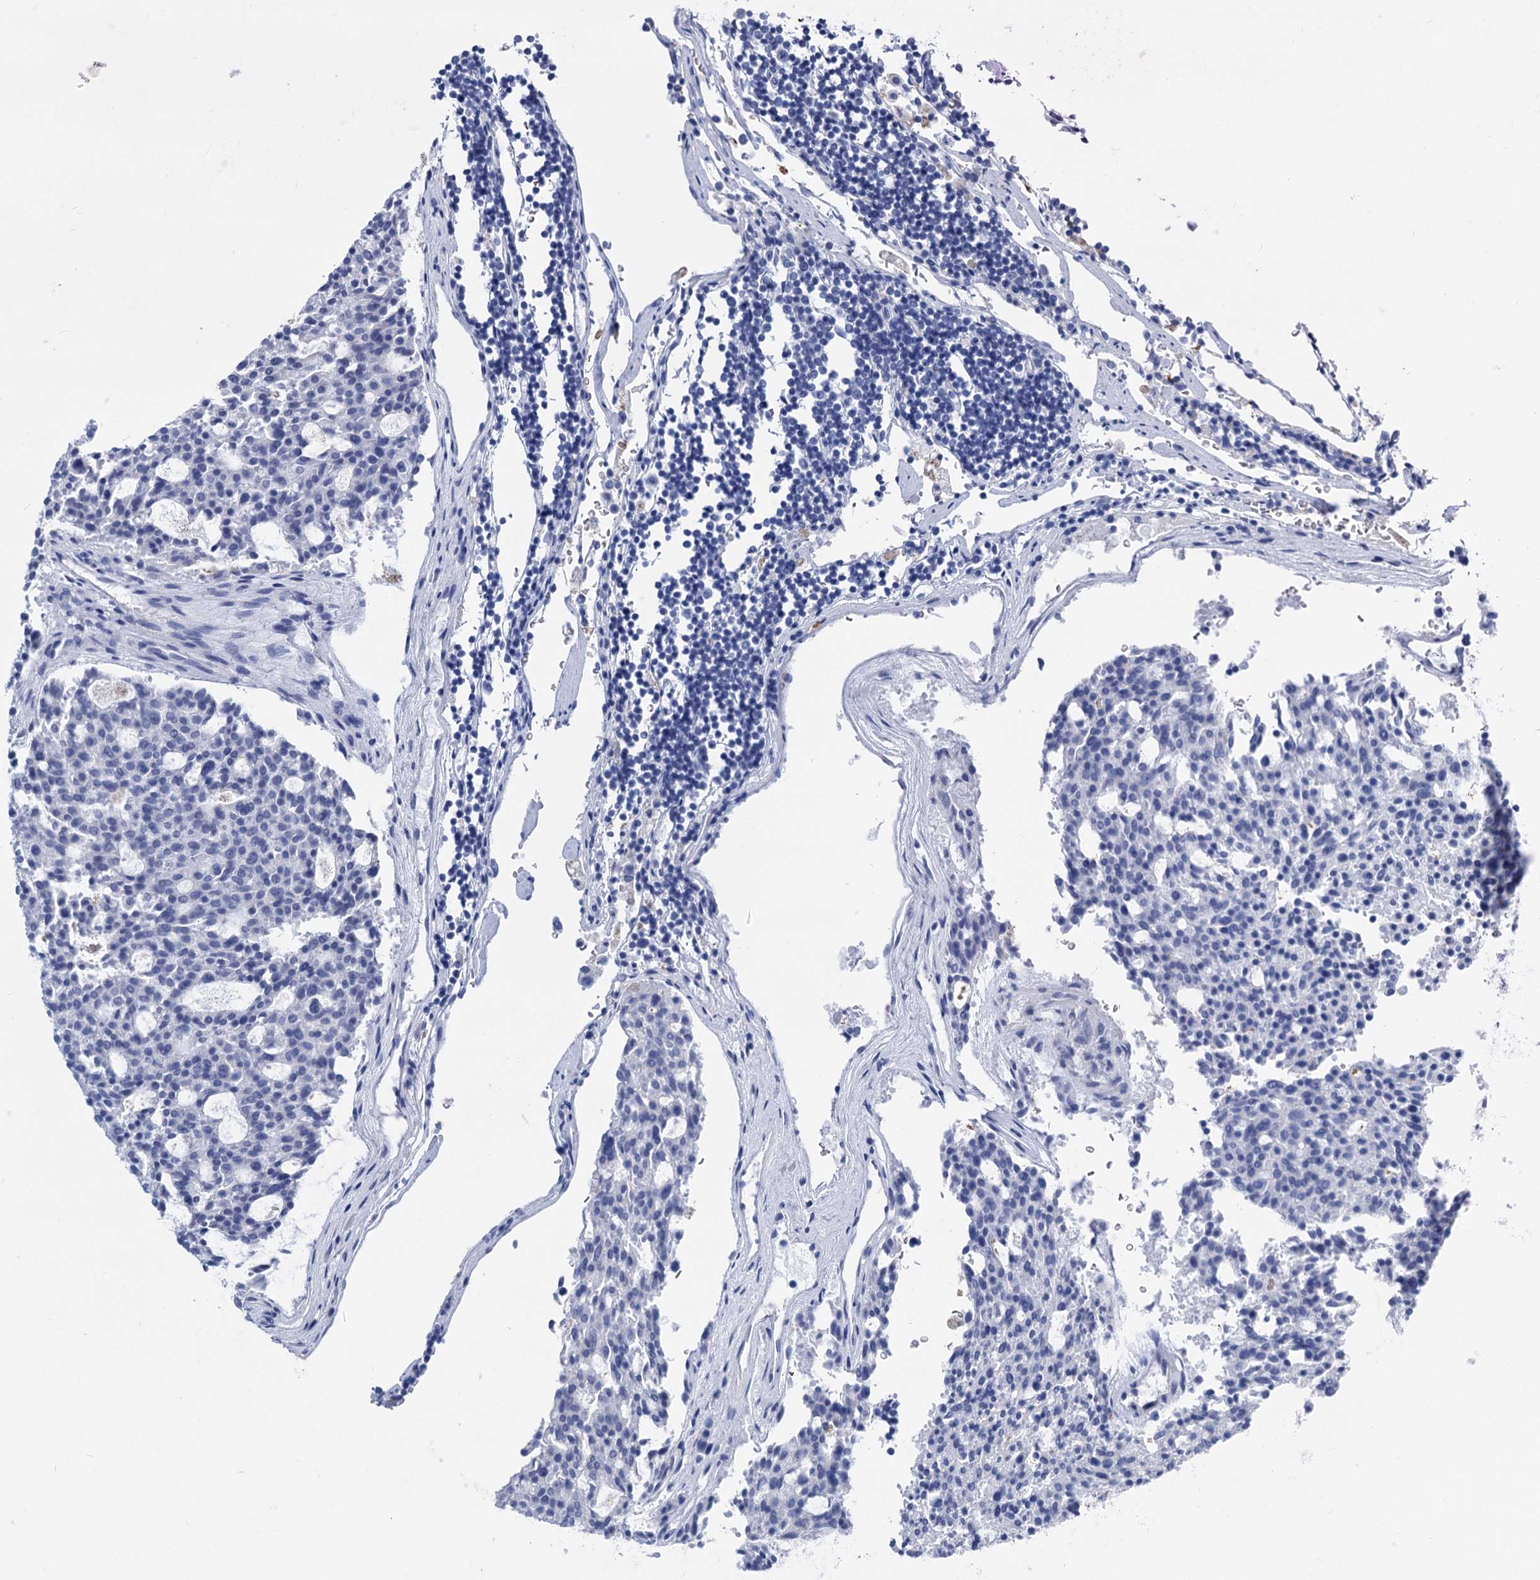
{"staining": {"intensity": "negative", "quantity": "none", "location": "none"}, "tissue": "carcinoid", "cell_type": "Tumor cells", "image_type": "cancer", "snomed": [{"axis": "morphology", "description": "Carcinoid, malignant, NOS"}, {"axis": "topography", "description": "Pancreas"}], "caption": "Protein analysis of carcinoid reveals no significant staining in tumor cells.", "gene": "GSTM3", "patient": {"sex": "female", "age": 54}}